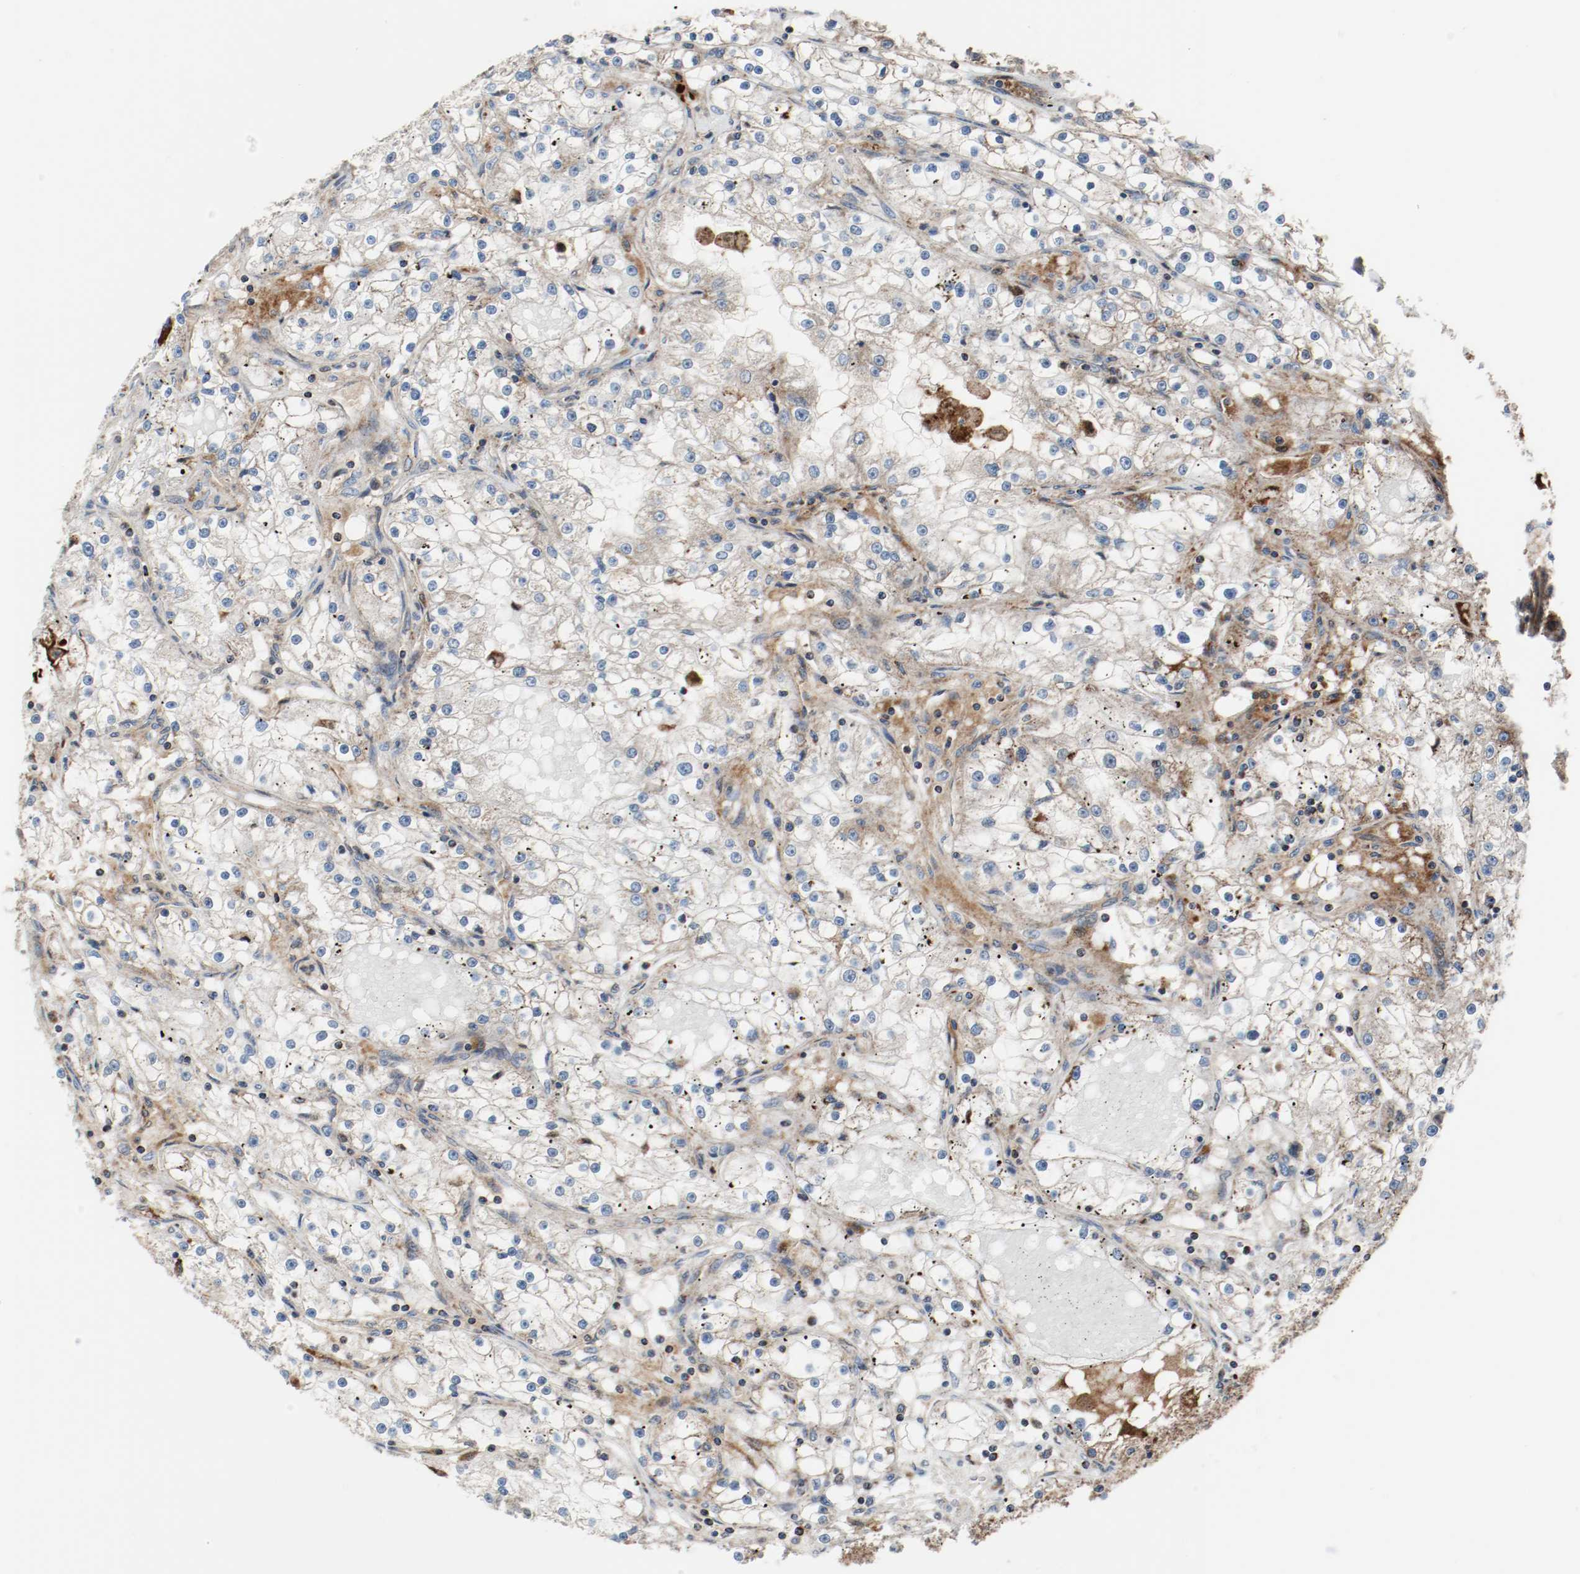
{"staining": {"intensity": "weak", "quantity": "25%-75%", "location": "cytoplasmic/membranous"}, "tissue": "renal cancer", "cell_type": "Tumor cells", "image_type": "cancer", "snomed": [{"axis": "morphology", "description": "Adenocarcinoma, NOS"}, {"axis": "topography", "description": "Kidney"}], "caption": "Brown immunohistochemical staining in renal adenocarcinoma exhibits weak cytoplasmic/membranous positivity in about 25%-75% of tumor cells.", "gene": "TXNRD1", "patient": {"sex": "male", "age": 56}}